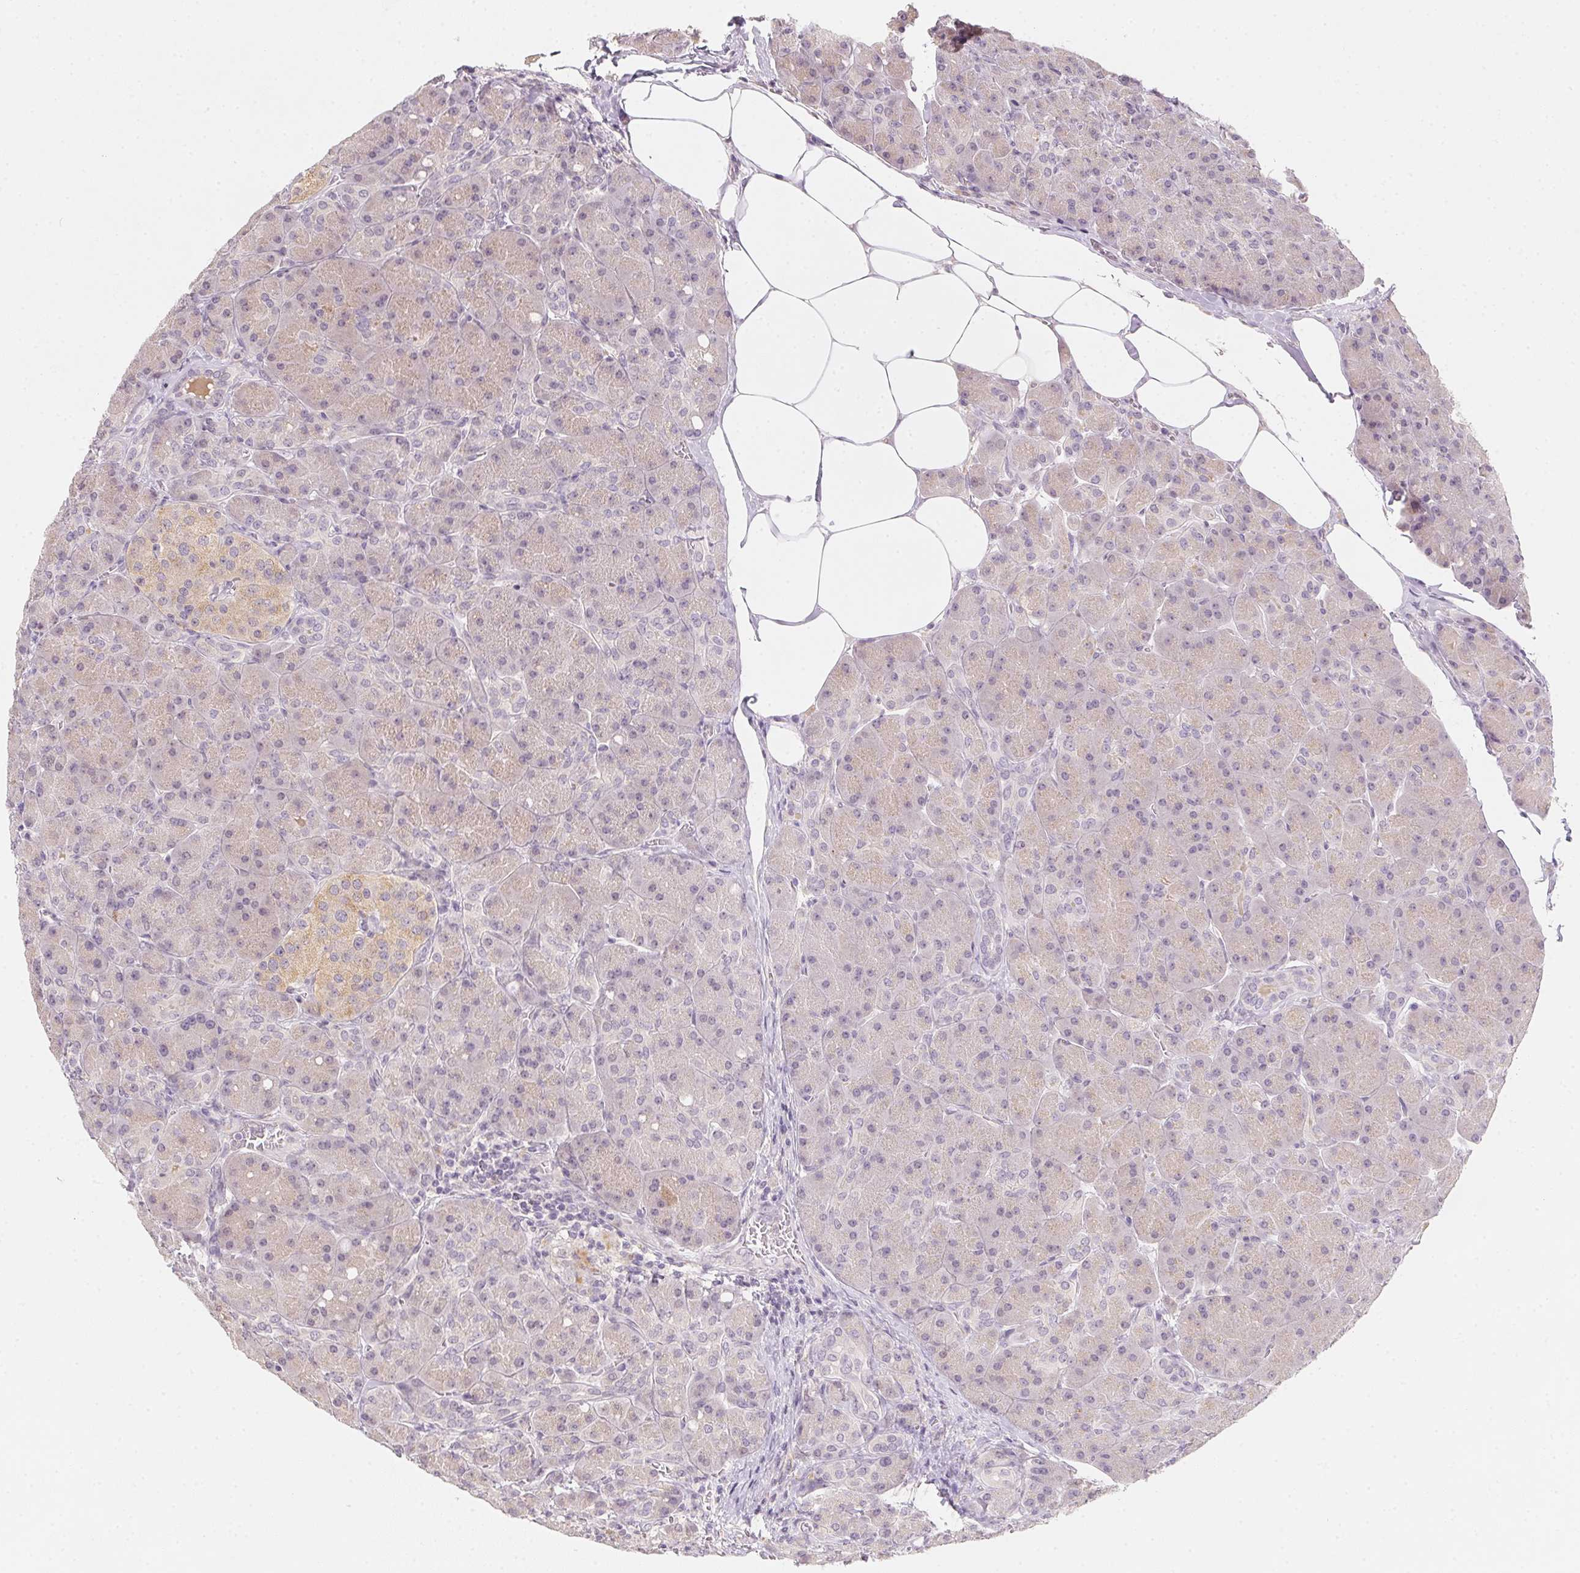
{"staining": {"intensity": "negative", "quantity": "none", "location": "none"}, "tissue": "pancreas", "cell_type": "Exocrine glandular cells", "image_type": "normal", "snomed": [{"axis": "morphology", "description": "Normal tissue, NOS"}, {"axis": "topography", "description": "Pancreas"}], "caption": "IHC of normal pancreas reveals no staining in exocrine glandular cells.", "gene": "SLC6A18", "patient": {"sex": "male", "age": 55}}